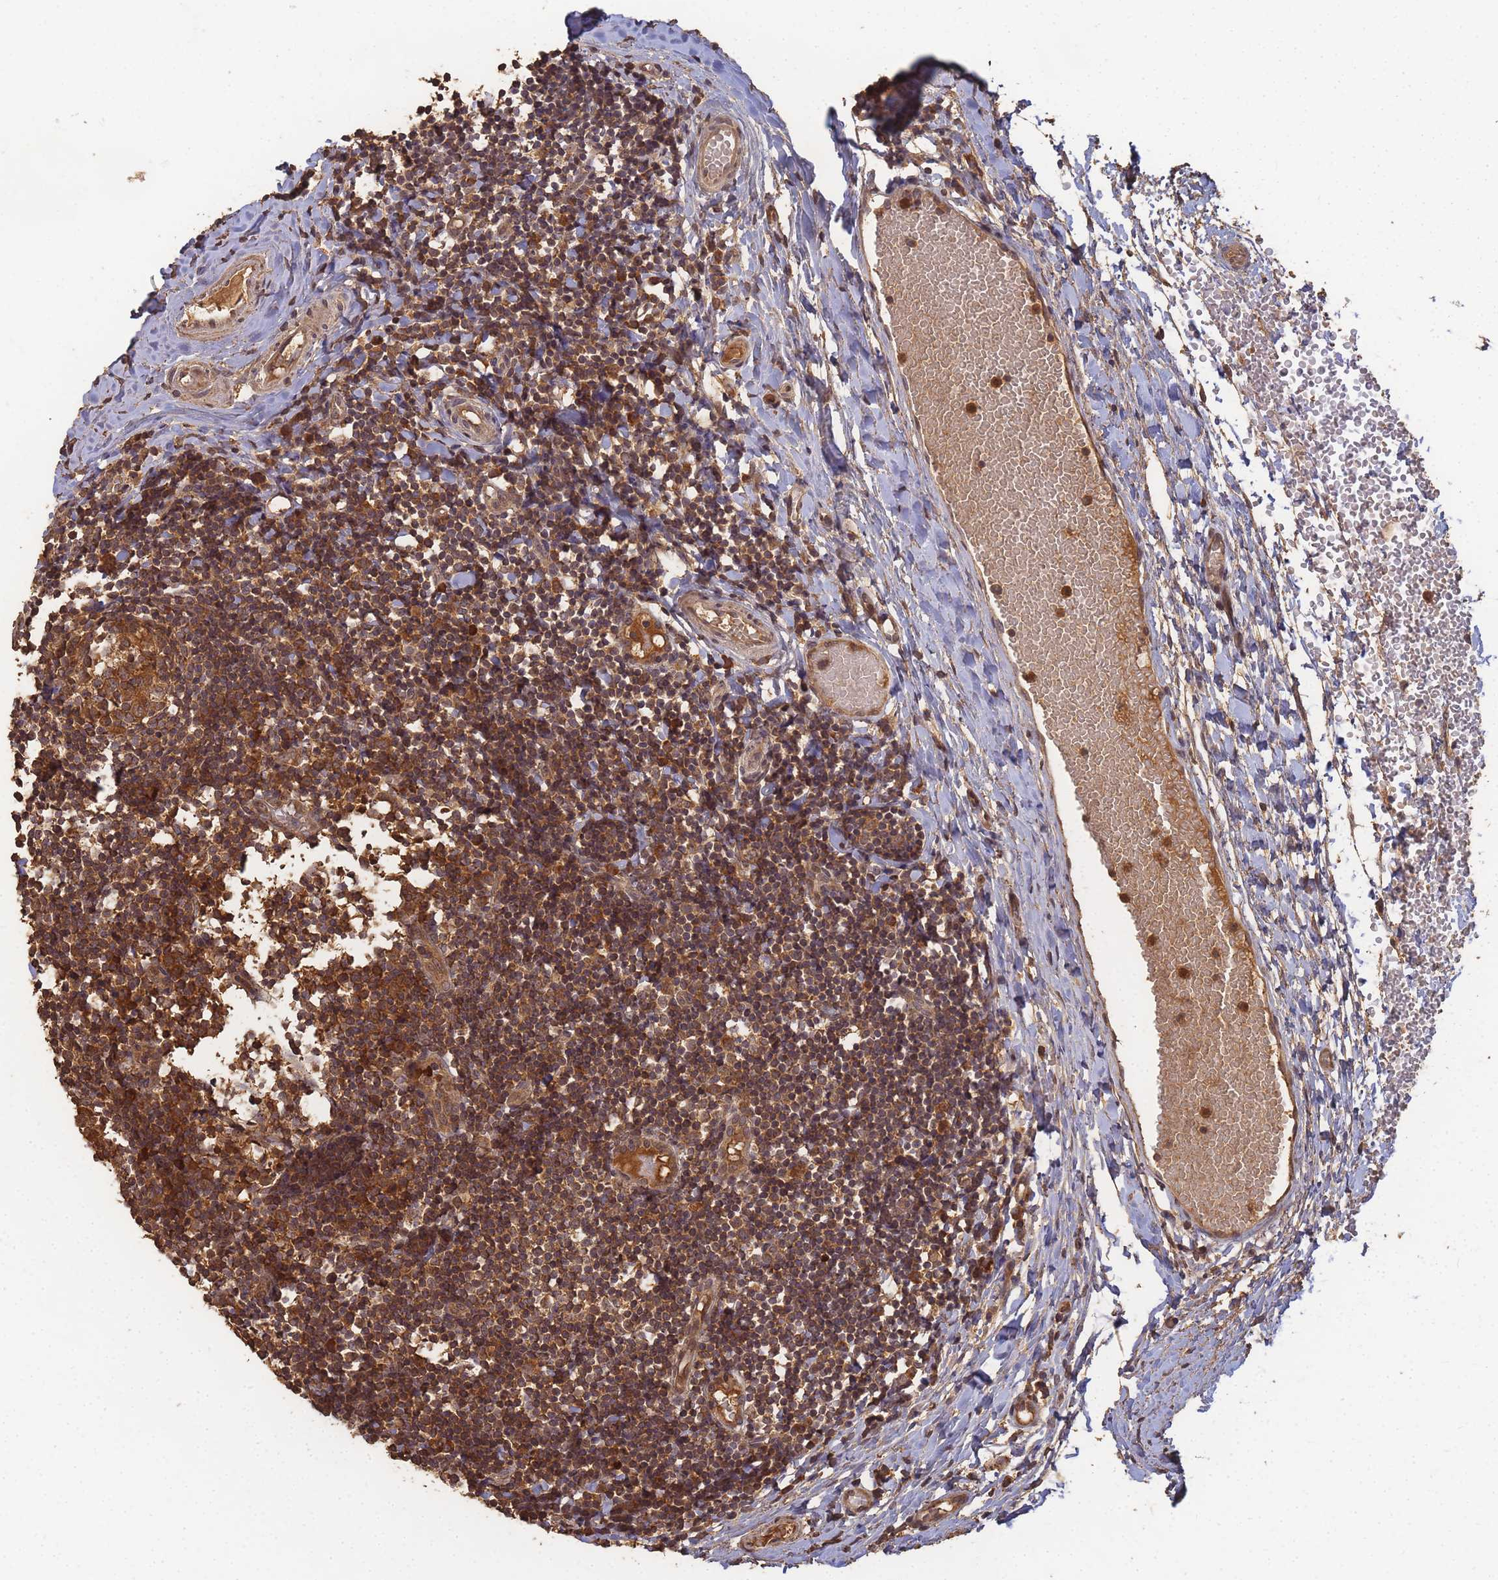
{"staining": {"intensity": "strong", "quantity": ">75%", "location": "cytoplasmic/membranous"}, "tissue": "tonsil", "cell_type": "Germinal center cells", "image_type": "normal", "snomed": [{"axis": "morphology", "description": "Normal tissue, NOS"}, {"axis": "topography", "description": "Tonsil"}], "caption": "Strong cytoplasmic/membranous positivity for a protein is seen in about >75% of germinal center cells of benign tonsil using immunohistochemistry.", "gene": "ALKBH1", "patient": {"sex": "female", "age": 19}}